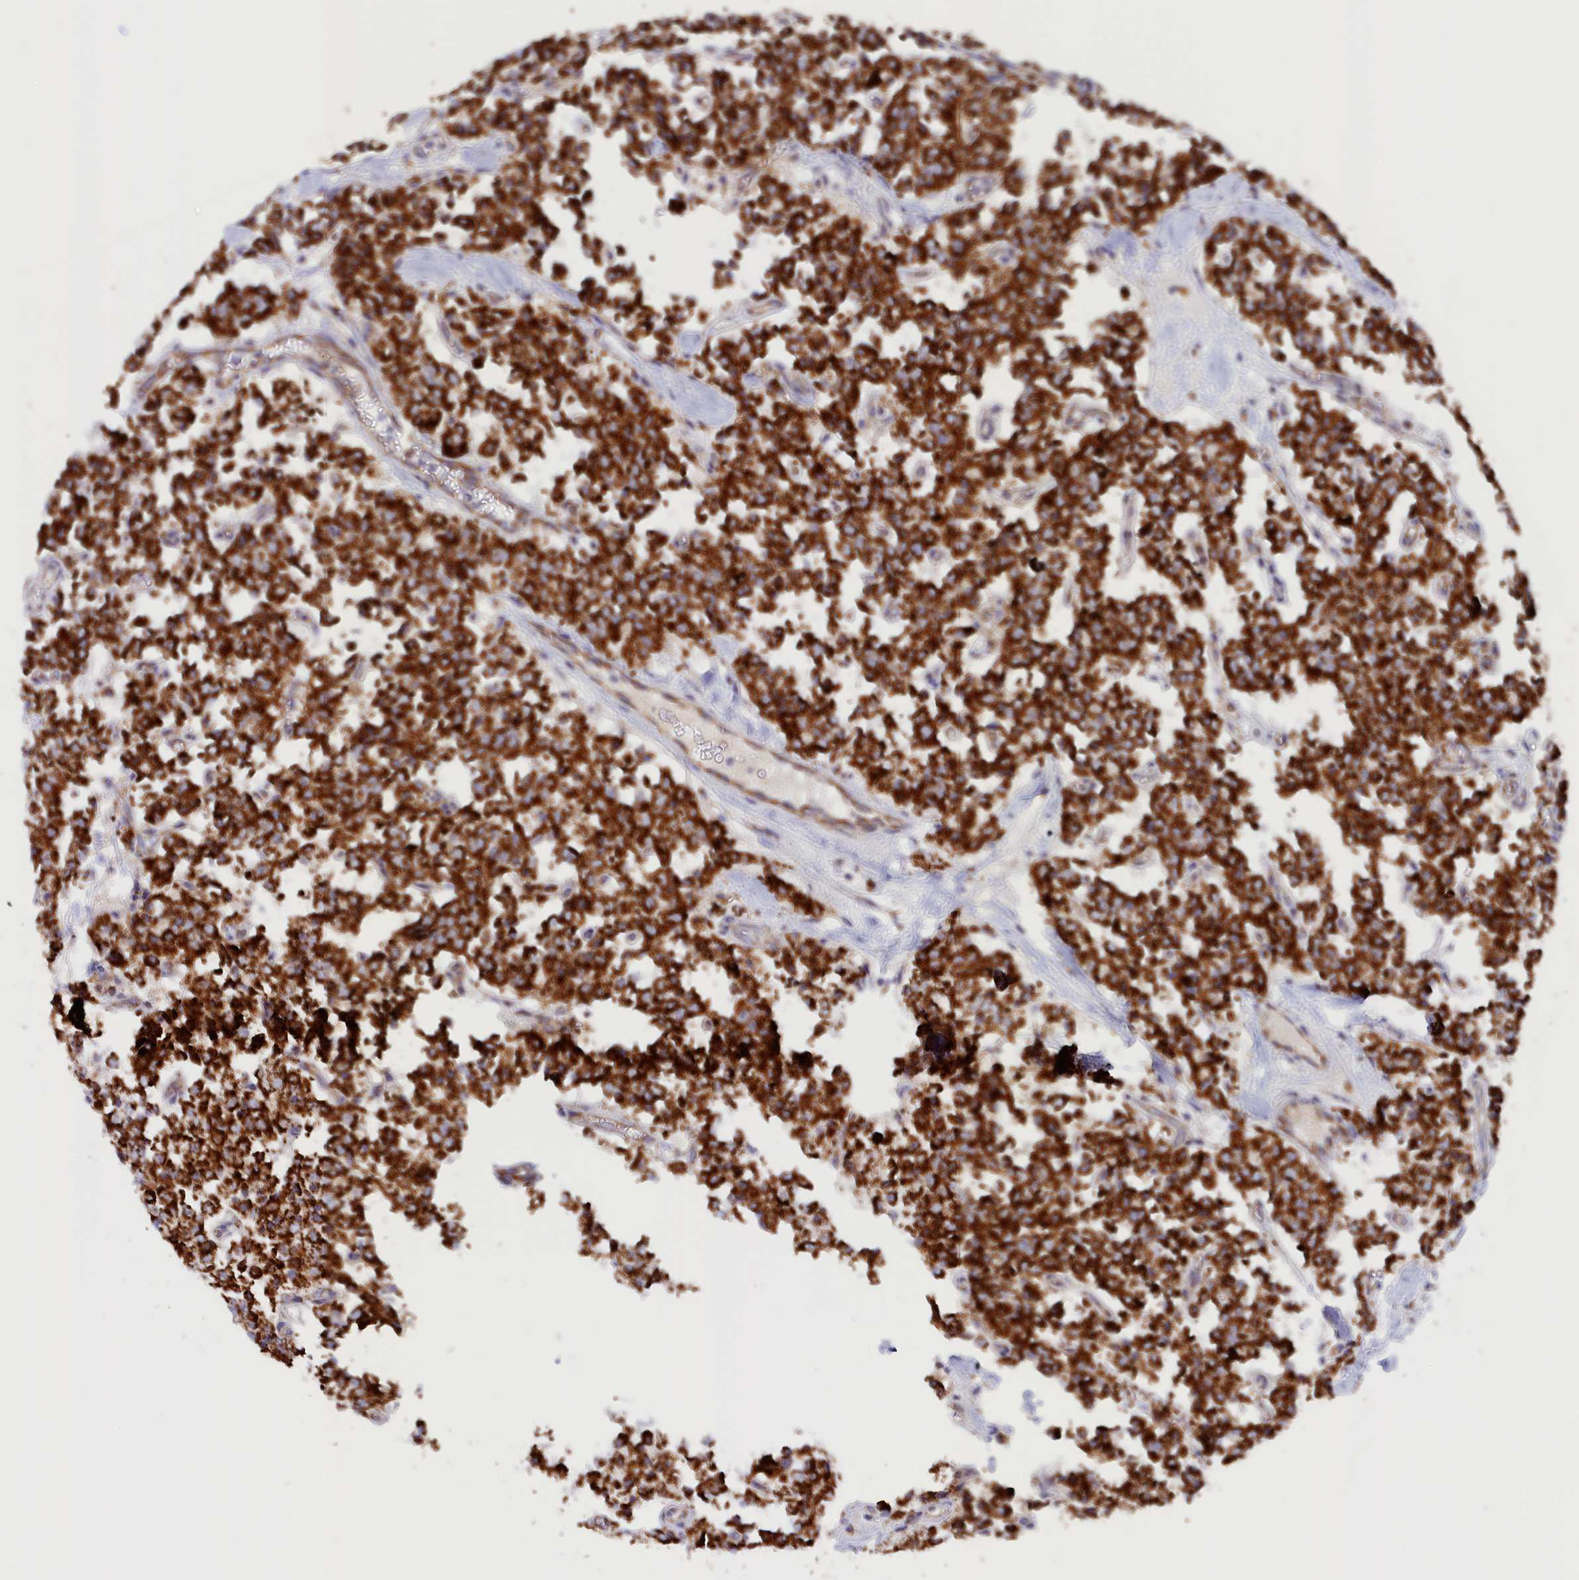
{"staining": {"intensity": "strong", "quantity": ">75%", "location": "cytoplasmic/membranous"}, "tissue": "carcinoid", "cell_type": "Tumor cells", "image_type": "cancer", "snomed": [{"axis": "morphology", "description": "Carcinoid, malignant, NOS"}, {"axis": "topography", "description": "Lung"}], "caption": "There is high levels of strong cytoplasmic/membranous positivity in tumor cells of carcinoid, as demonstrated by immunohistochemical staining (brown color).", "gene": "AKTIP", "patient": {"sex": "male", "age": 30}}